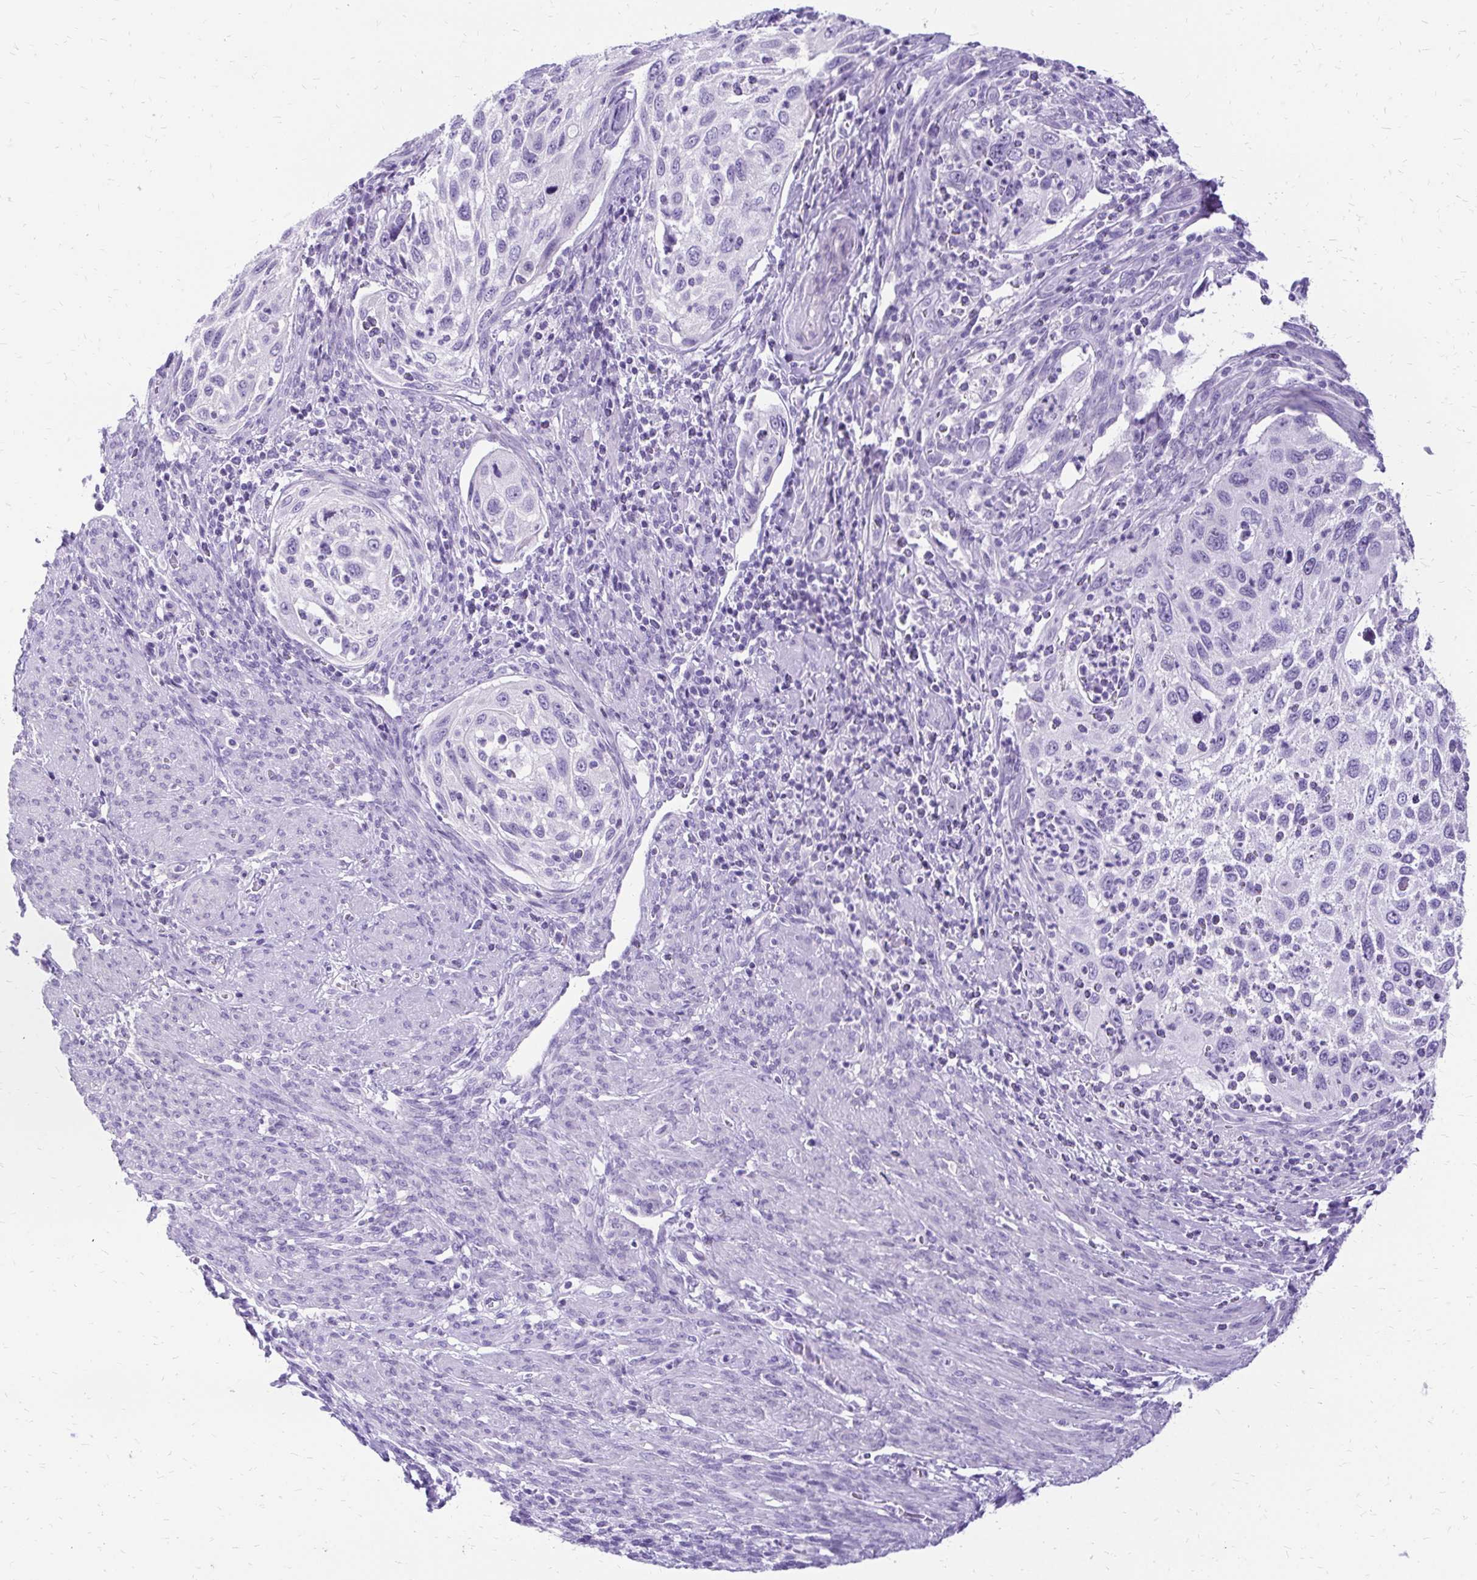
{"staining": {"intensity": "negative", "quantity": "none", "location": "none"}, "tissue": "cervical cancer", "cell_type": "Tumor cells", "image_type": "cancer", "snomed": [{"axis": "morphology", "description": "Squamous cell carcinoma, NOS"}, {"axis": "topography", "description": "Cervix"}], "caption": "A histopathology image of cervical cancer stained for a protein exhibits no brown staining in tumor cells.", "gene": "SLC32A1", "patient": {"sex": "female", "age": 70}}